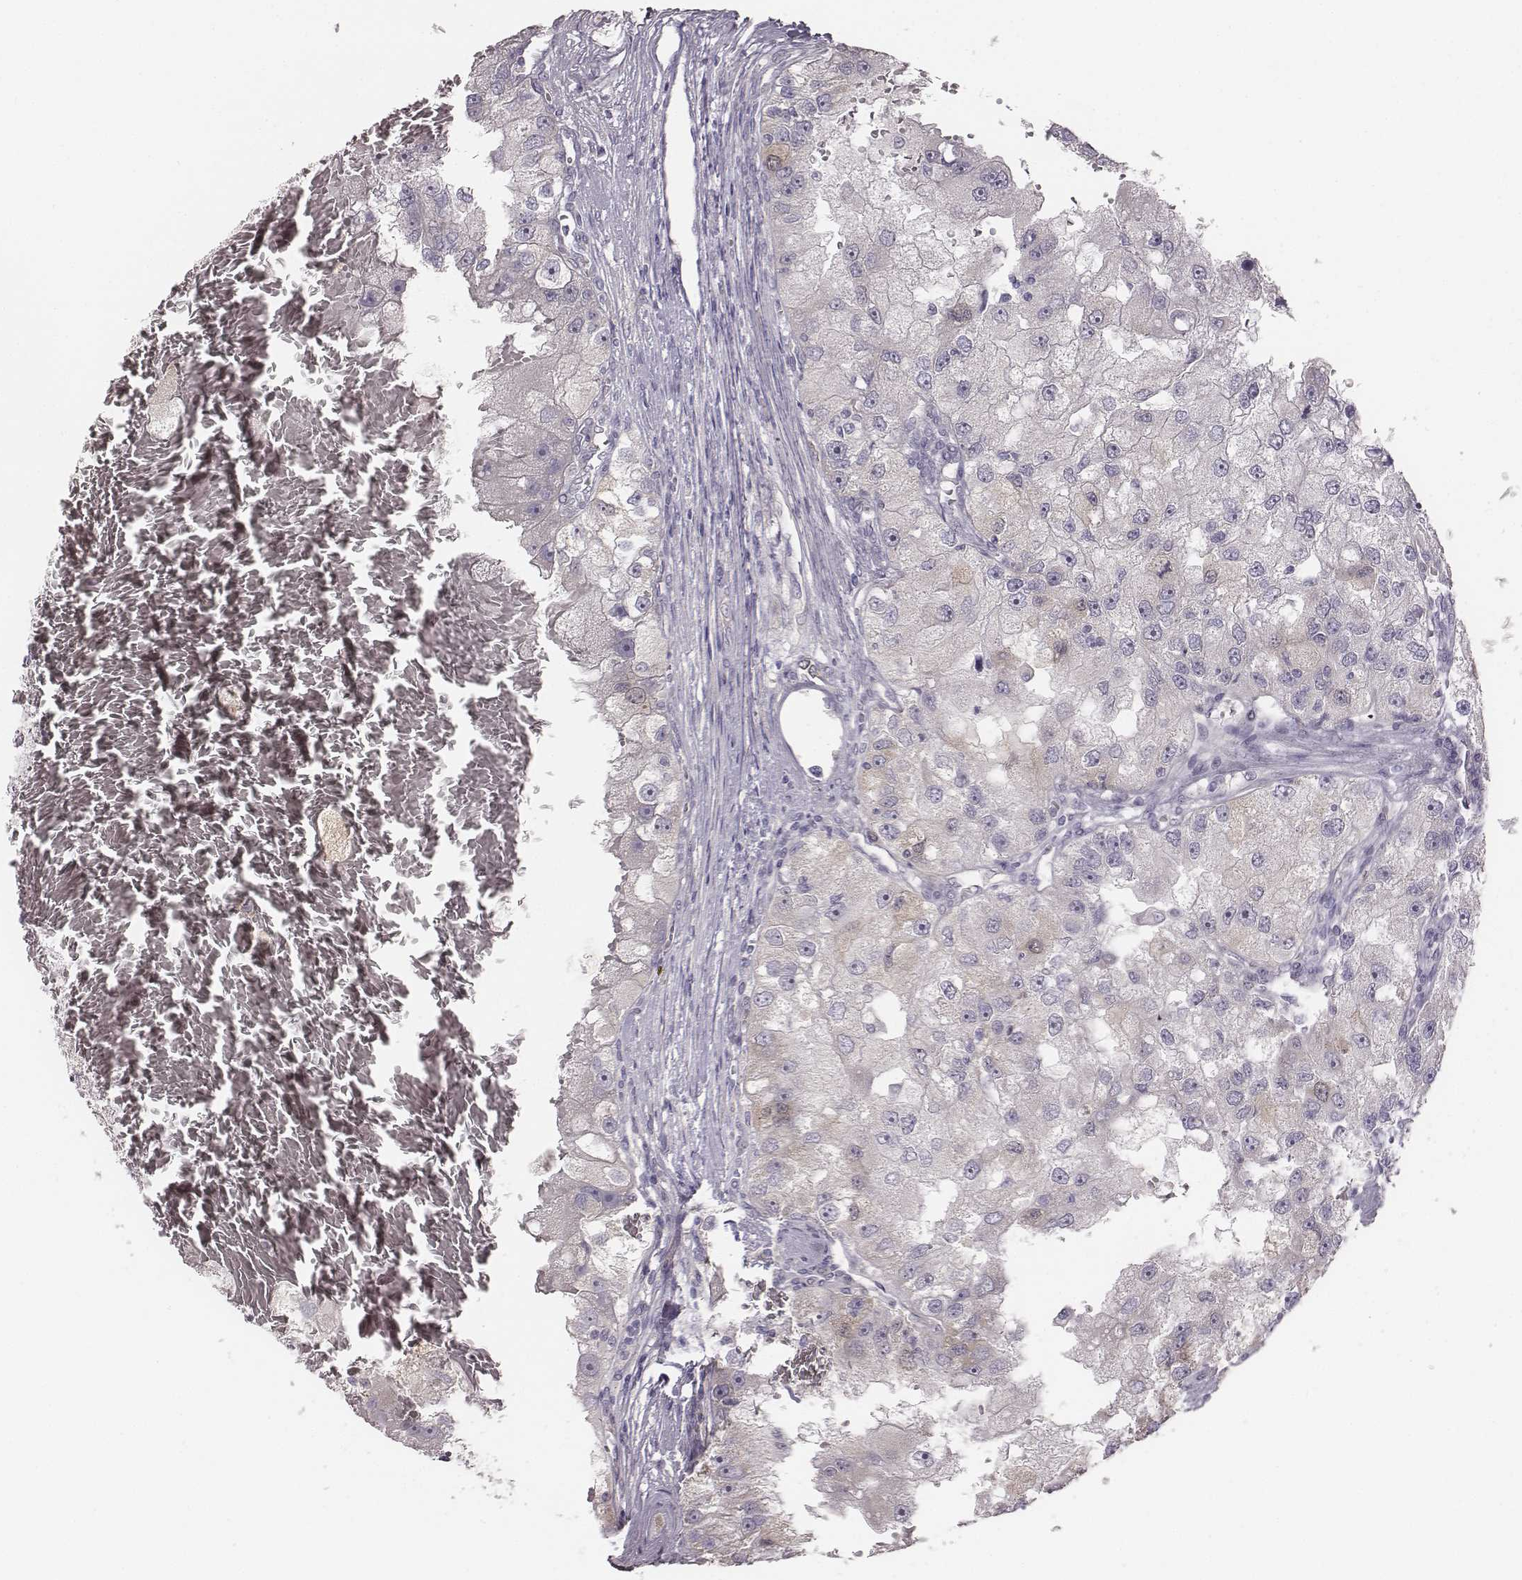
{"staining": {"intensity": "negative", "quantity": "none", "location": "none"}, "tissue": "renal cancer", "cell_type": "Tumor cells", "image_type": "cancer", "snomed": [{"axis": "morphology", "description": "Adenocarcinoma, NOS"}, {"axis": "topography", "description": "Kidney"}], "caption": "IHC image of neoplastic tissue: renal adenocarcinoma stained with DAB (3,3'-diaminobenzidine) displays no significant protein positivity in tumor cells.", "gene": "PBK", "patient": {"sex": "male", "age": 63}}